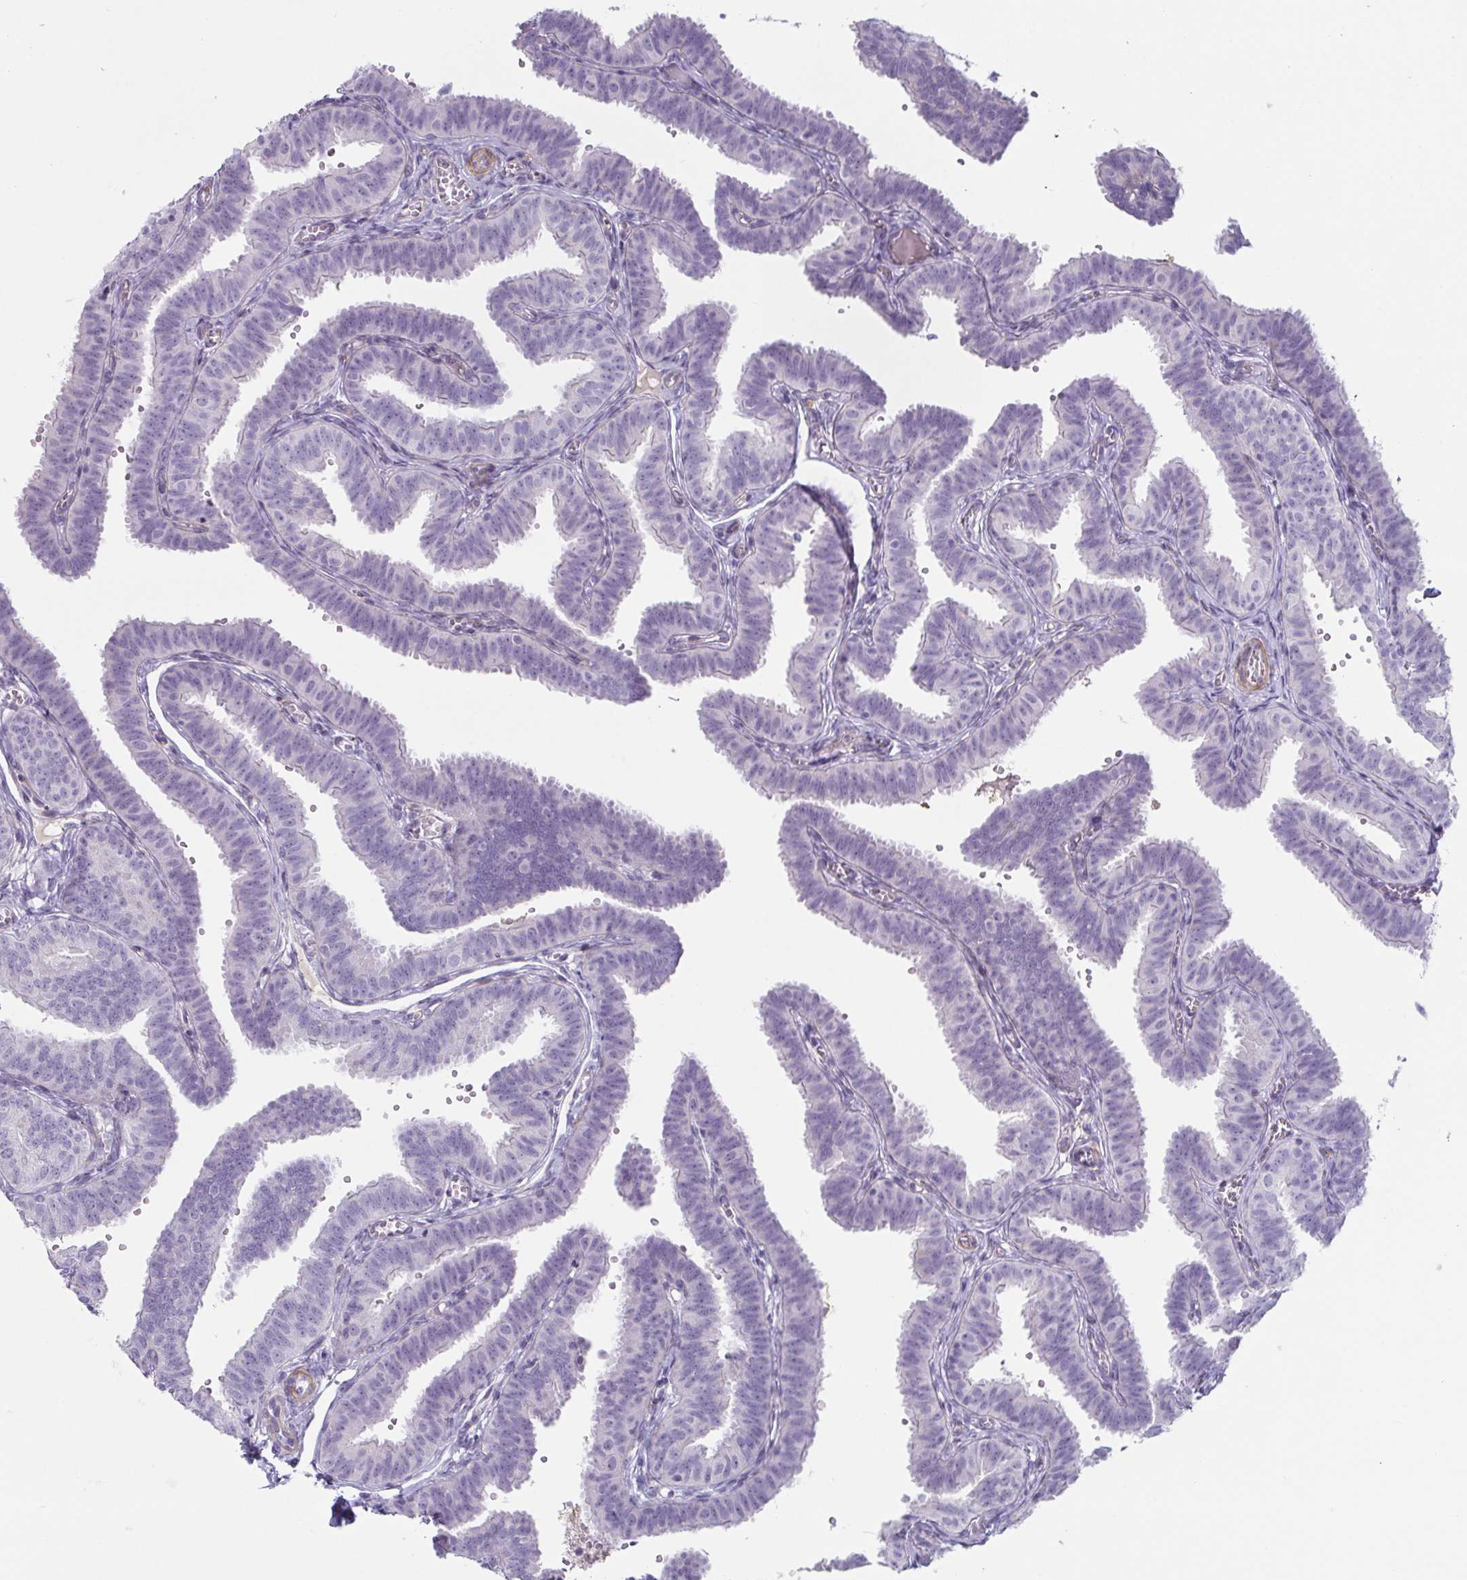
{"staining": {"intensity": "negative", "quantity": "none", "location": "none"}, "tissue": "fallopian tube", "cell_type": "Glandular cells", "image_type": "normal", "snomed": [{"axis": "morphology", "description": "Normal tissue, NOS"}, {"axis": "topography", "description": "Fallopian tube"}], "caption": "High magnification brightfield microscopy of benign fallopian tube stained with DAB (brown) and counterstained with hematoxylin (blue): glandular cells show no significant positivity.", "gene": "OR5P3", "patient": {"sex": "female", "age": 25}}